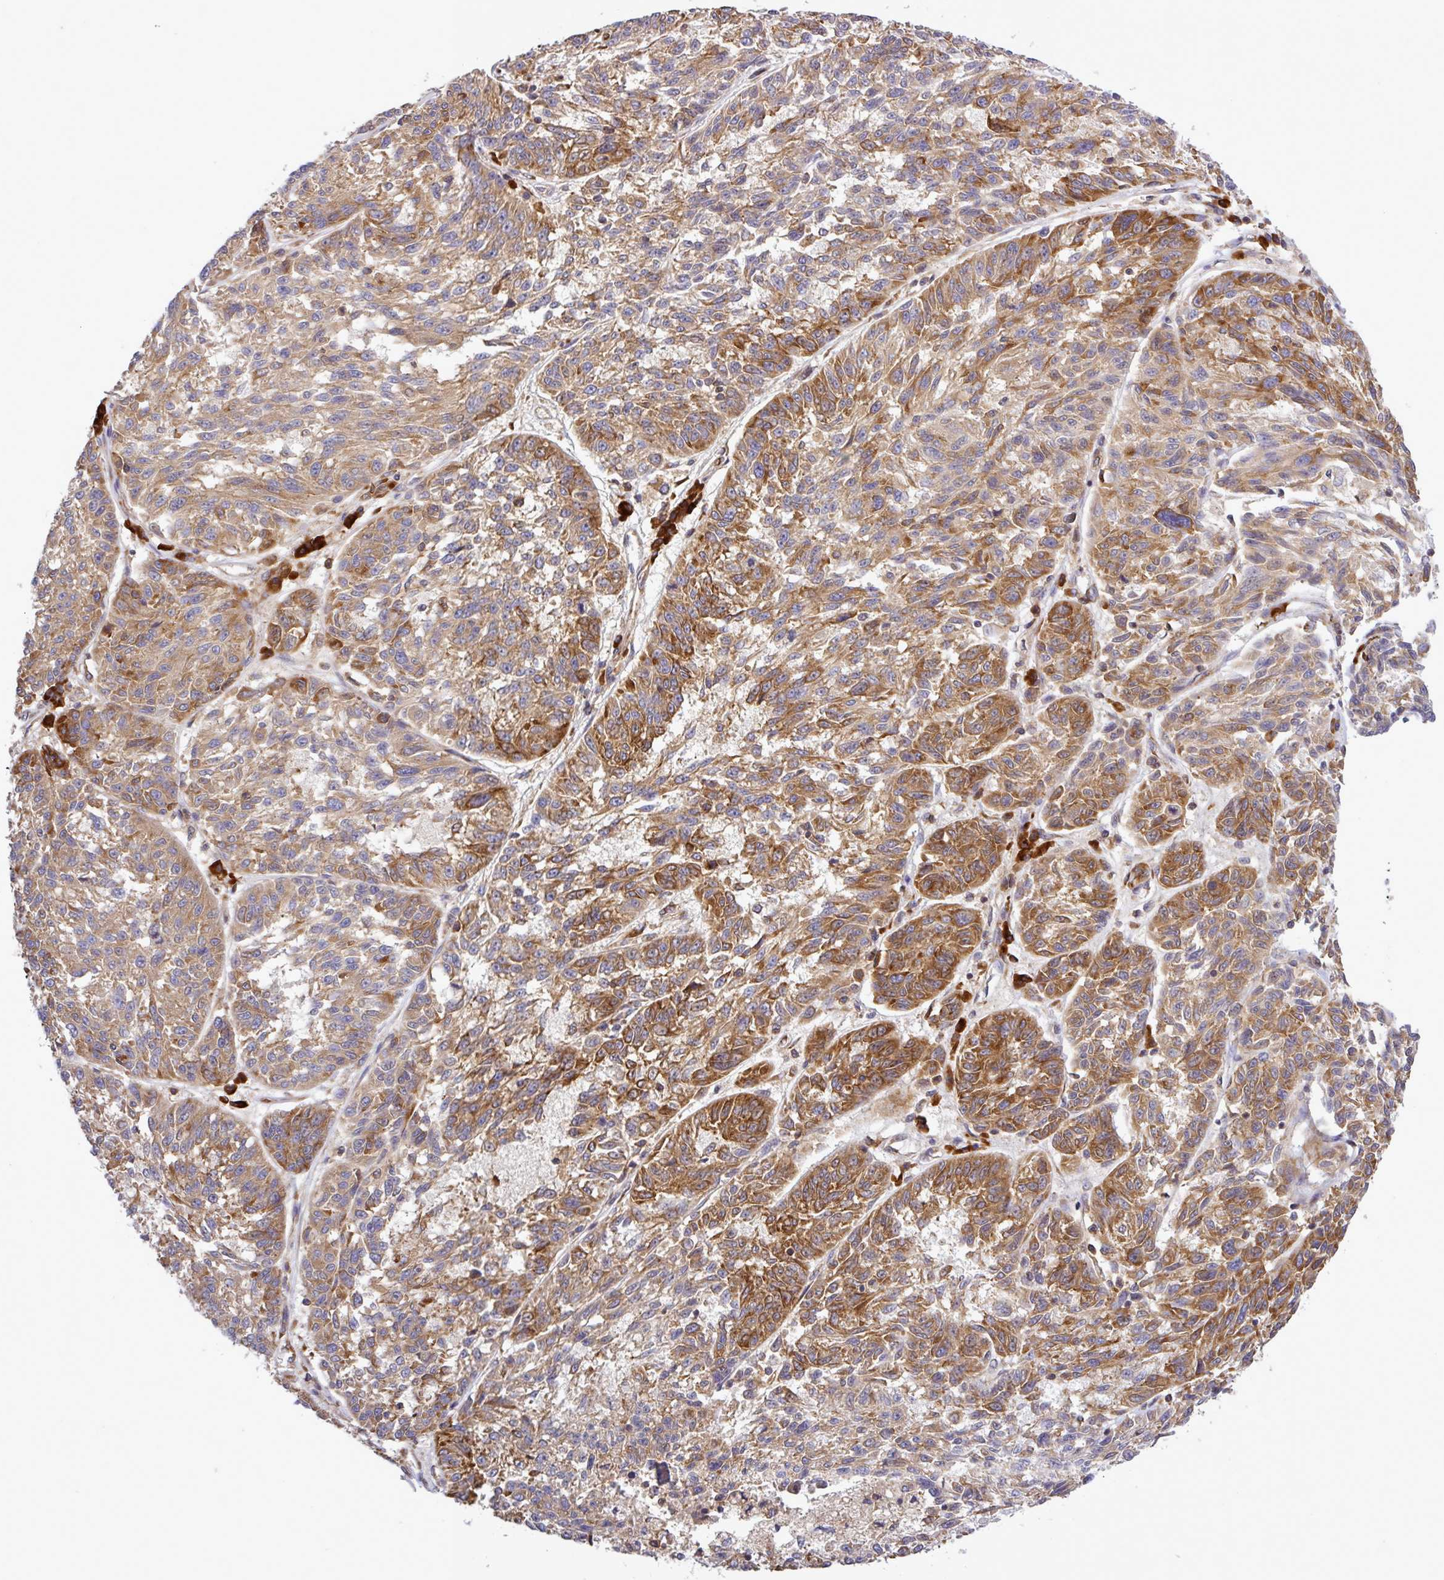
{"staining": {"intensity": "moderate", "quantity": ">75%", "location": "cytoplasmic/membranous"}, "tissue": "melanoma", "cell_type": "Tumor cells", "image_type": "cancer", "snomed": [{"axis": "morphology", "description": "Malignant melanoma, NOS"}, {"axis": "topography", "description": "Skin"}], "caption": "Immunohistochemical staining of malignant melanoma demonstrates medium levels of moderate cytoplasmic/membranous protein expression in about >75% of tumor cells. The protein is stained brown, and the nuclei are stained in blue (DAB IHC with brightfield microscopy, high magnification).", "gene": "LRRC74B", "patient": {"sex": "male", "age": 53}}